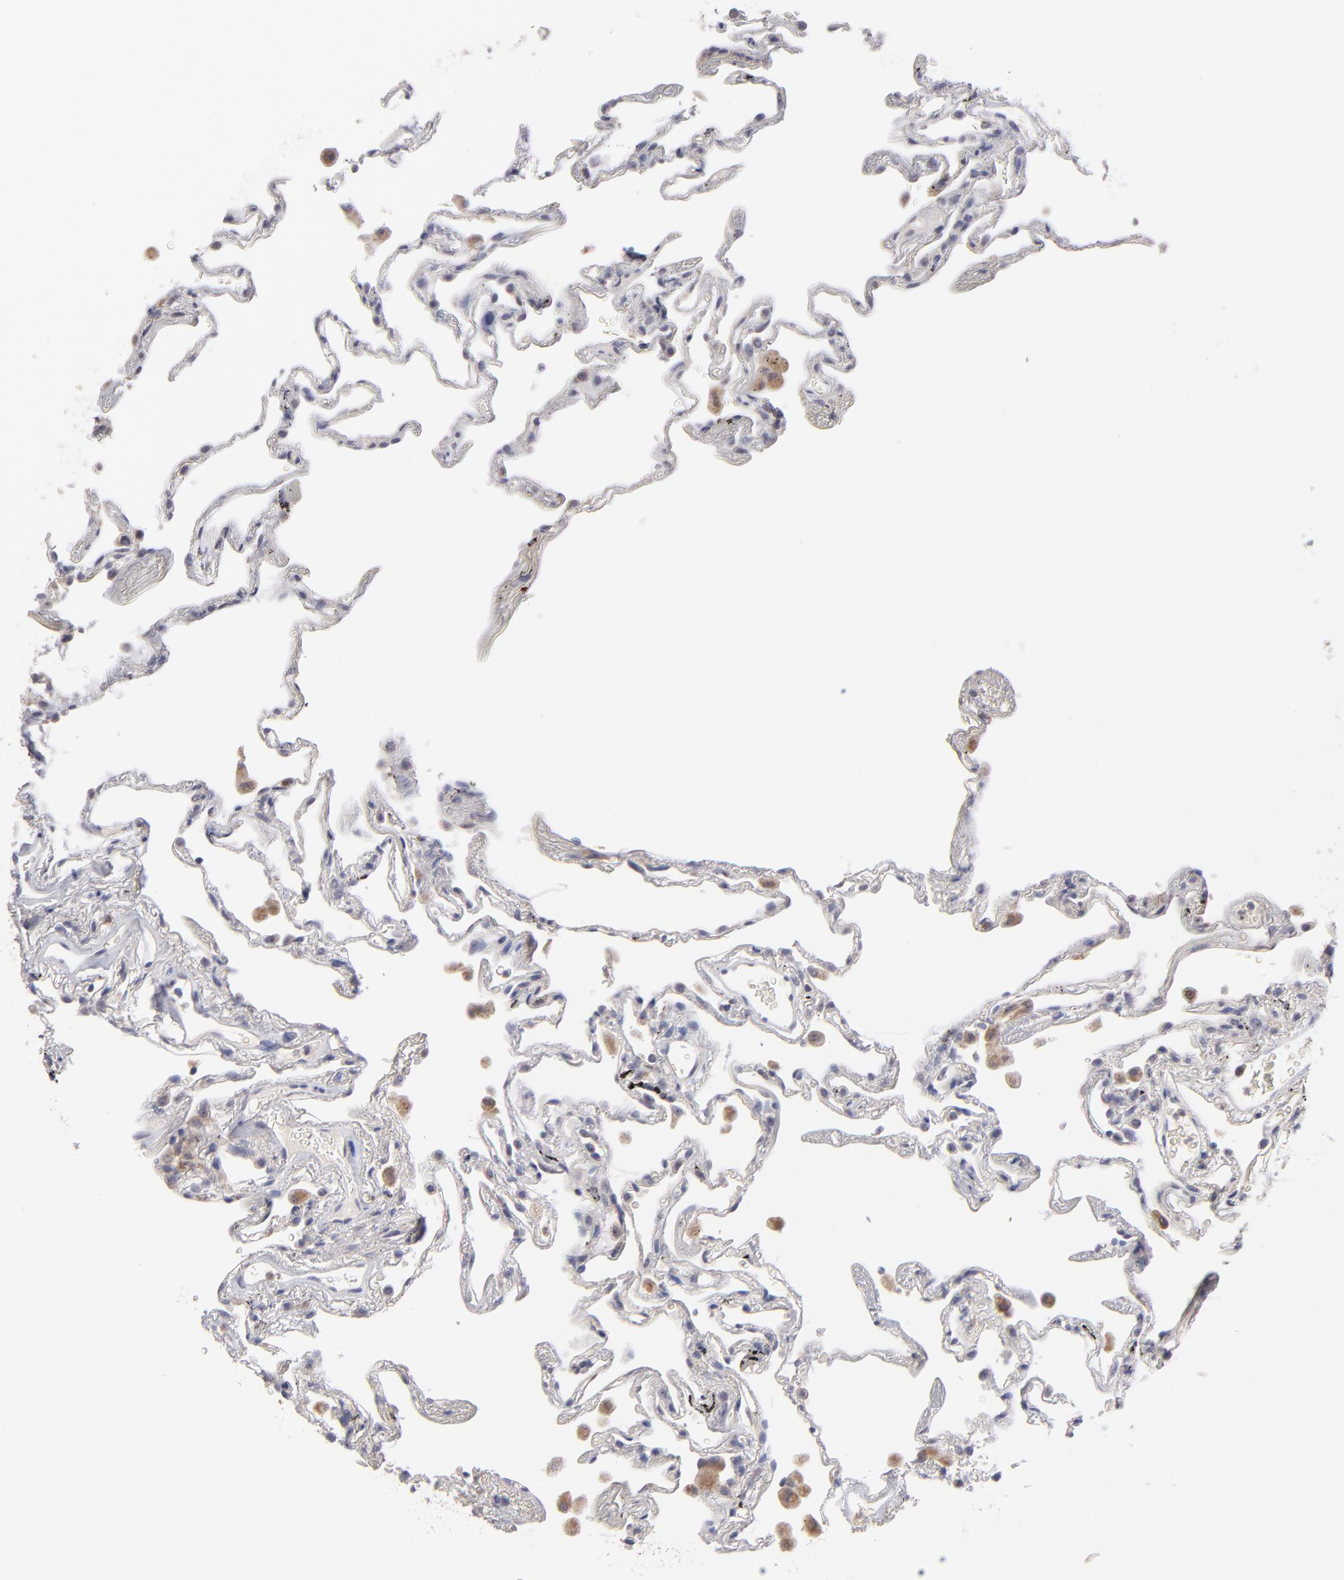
{"staining": {"intensity": "weak", "quantity": "<25%", "location": "cytoplasmic/membranous"}, "tissue": "lung", "cell_type": "Alveolar cells", "image_type": "normal", "snomed": [{"axis": "morphology", "description": "Normal tissue, NOS"}, {"axis": "morphology", "description": "Inflammation, NOS"}, {"axis": "topography", "description": "Lung"}], "caption": "Human lung stained for a protein using IHC reveals no expression in alveolar cells.", "gene": "HCCS", "patient": {"sex": "male", "age": 69}}